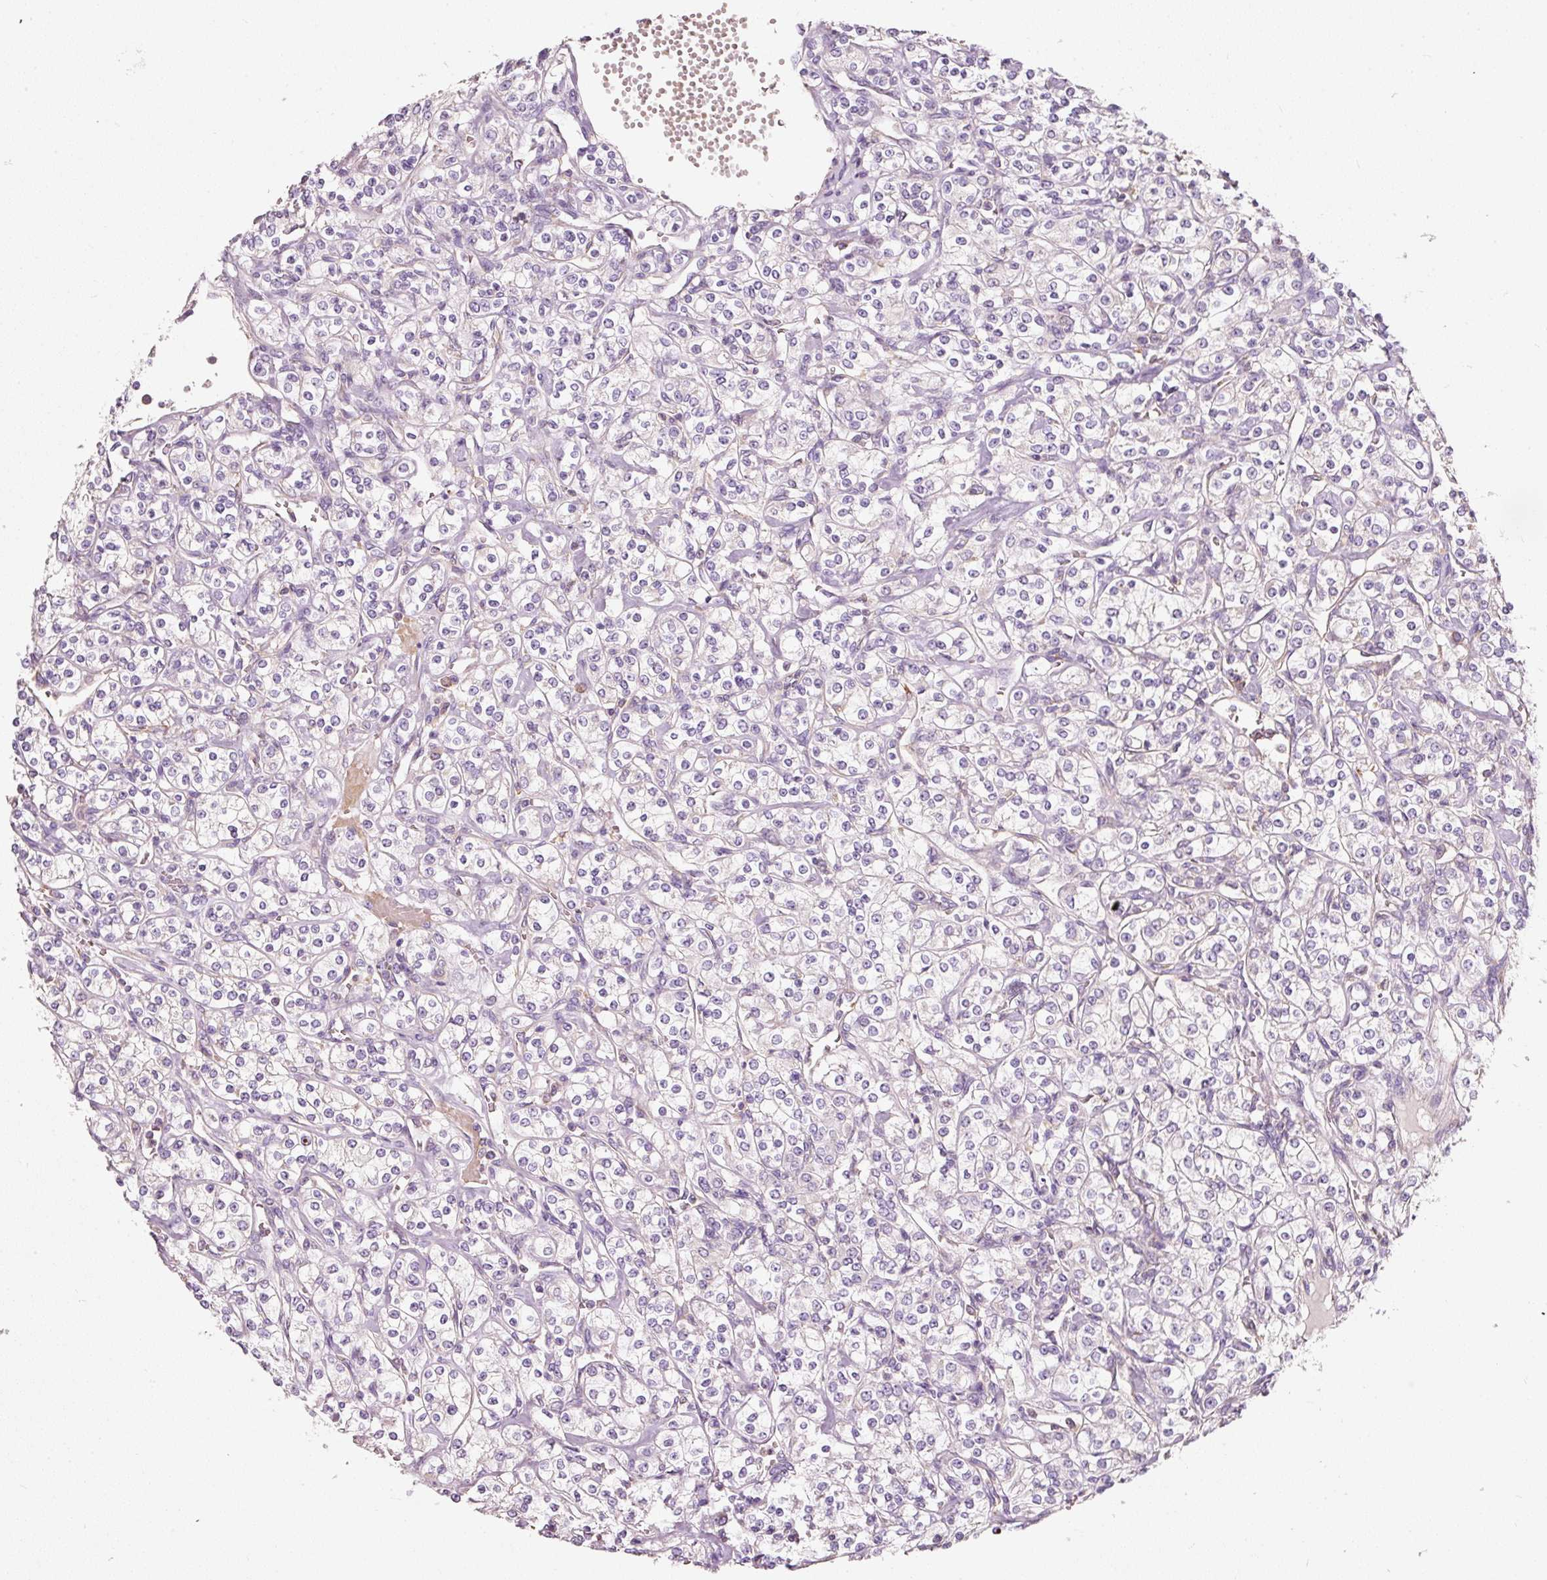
{"staining": {"intensity": "negative", "quantity": "none", "location": "none"}, "tissue": "renal cancer", "cell_type": "Tumor cells", "image_type": "cancer", "snomed": [{"axis": "morphology", "description": "Adenocarcinoma, NOS"}, {"axis": "topography", "description": "Kidney"}], "caption": "Tumor cells are negative for brown protein staining in renal cancer.", "gene": "IQGAP2", "patient": {"sex": "male", "age": 77}}